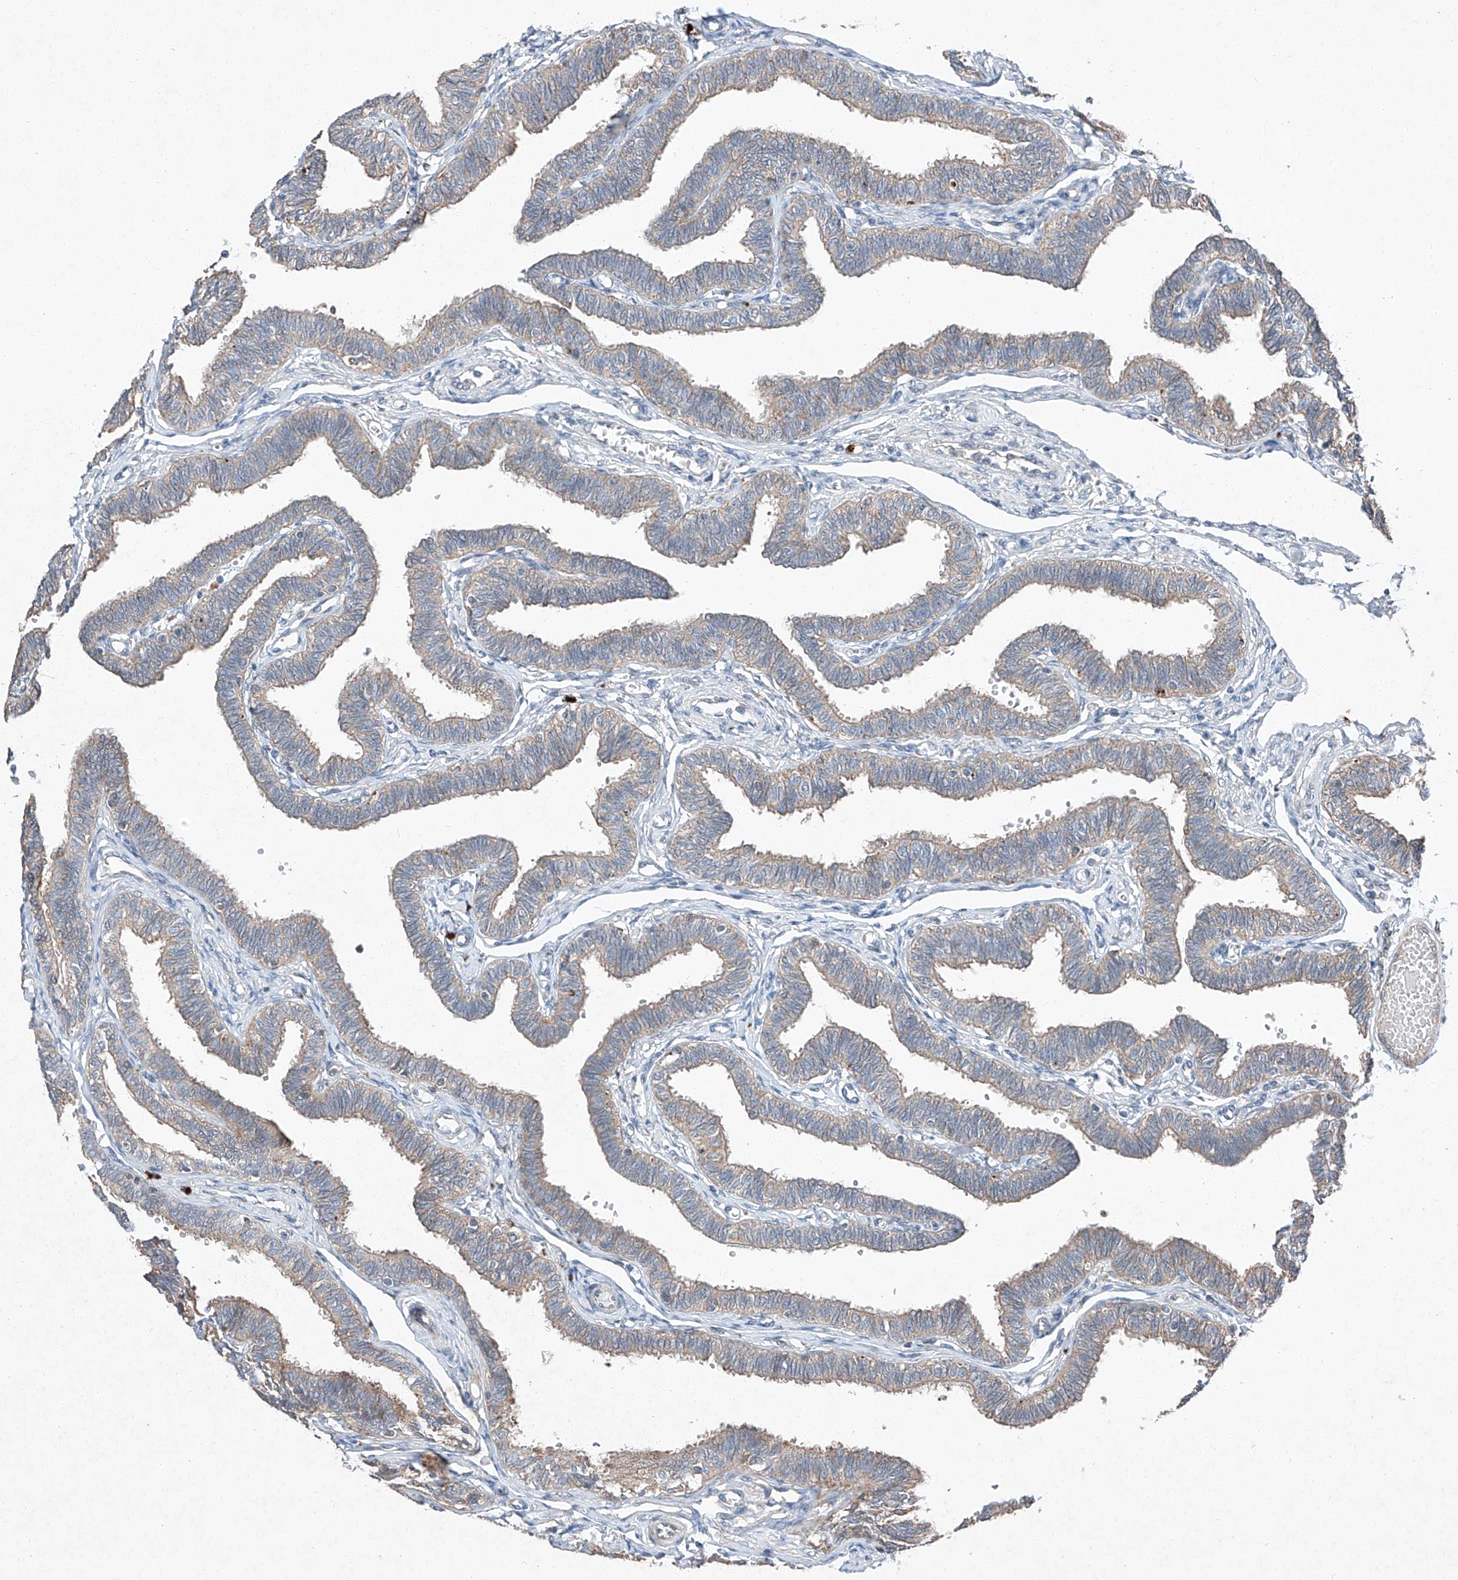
{"staining": {"intensity": "moderate", "quantity": "25%-75%", "location": "cytoplasmic/membranous"}, "tissue": "fallopian tube", "cell_type": "Glandular cells", "image_type": "normal", "snomed": [{"axis": "morphology", "description": "Normal tissue, NOS"}, {"axis": "topography", "description": "Fallopian tube"}, {"axis": "topography", "description": "Ovary"}], "caption": "IHC image of unremarkable fallopian tube: fallopian tube stained using IHC displays medium levels of moderate protein expression localized specifically in the cytoplasmic/membranous of glandular cells, appearing as a cytoplasmic/membranous brown color.", "gene": "RUSC1", "patient": {"sex": "female", "age": 23}}